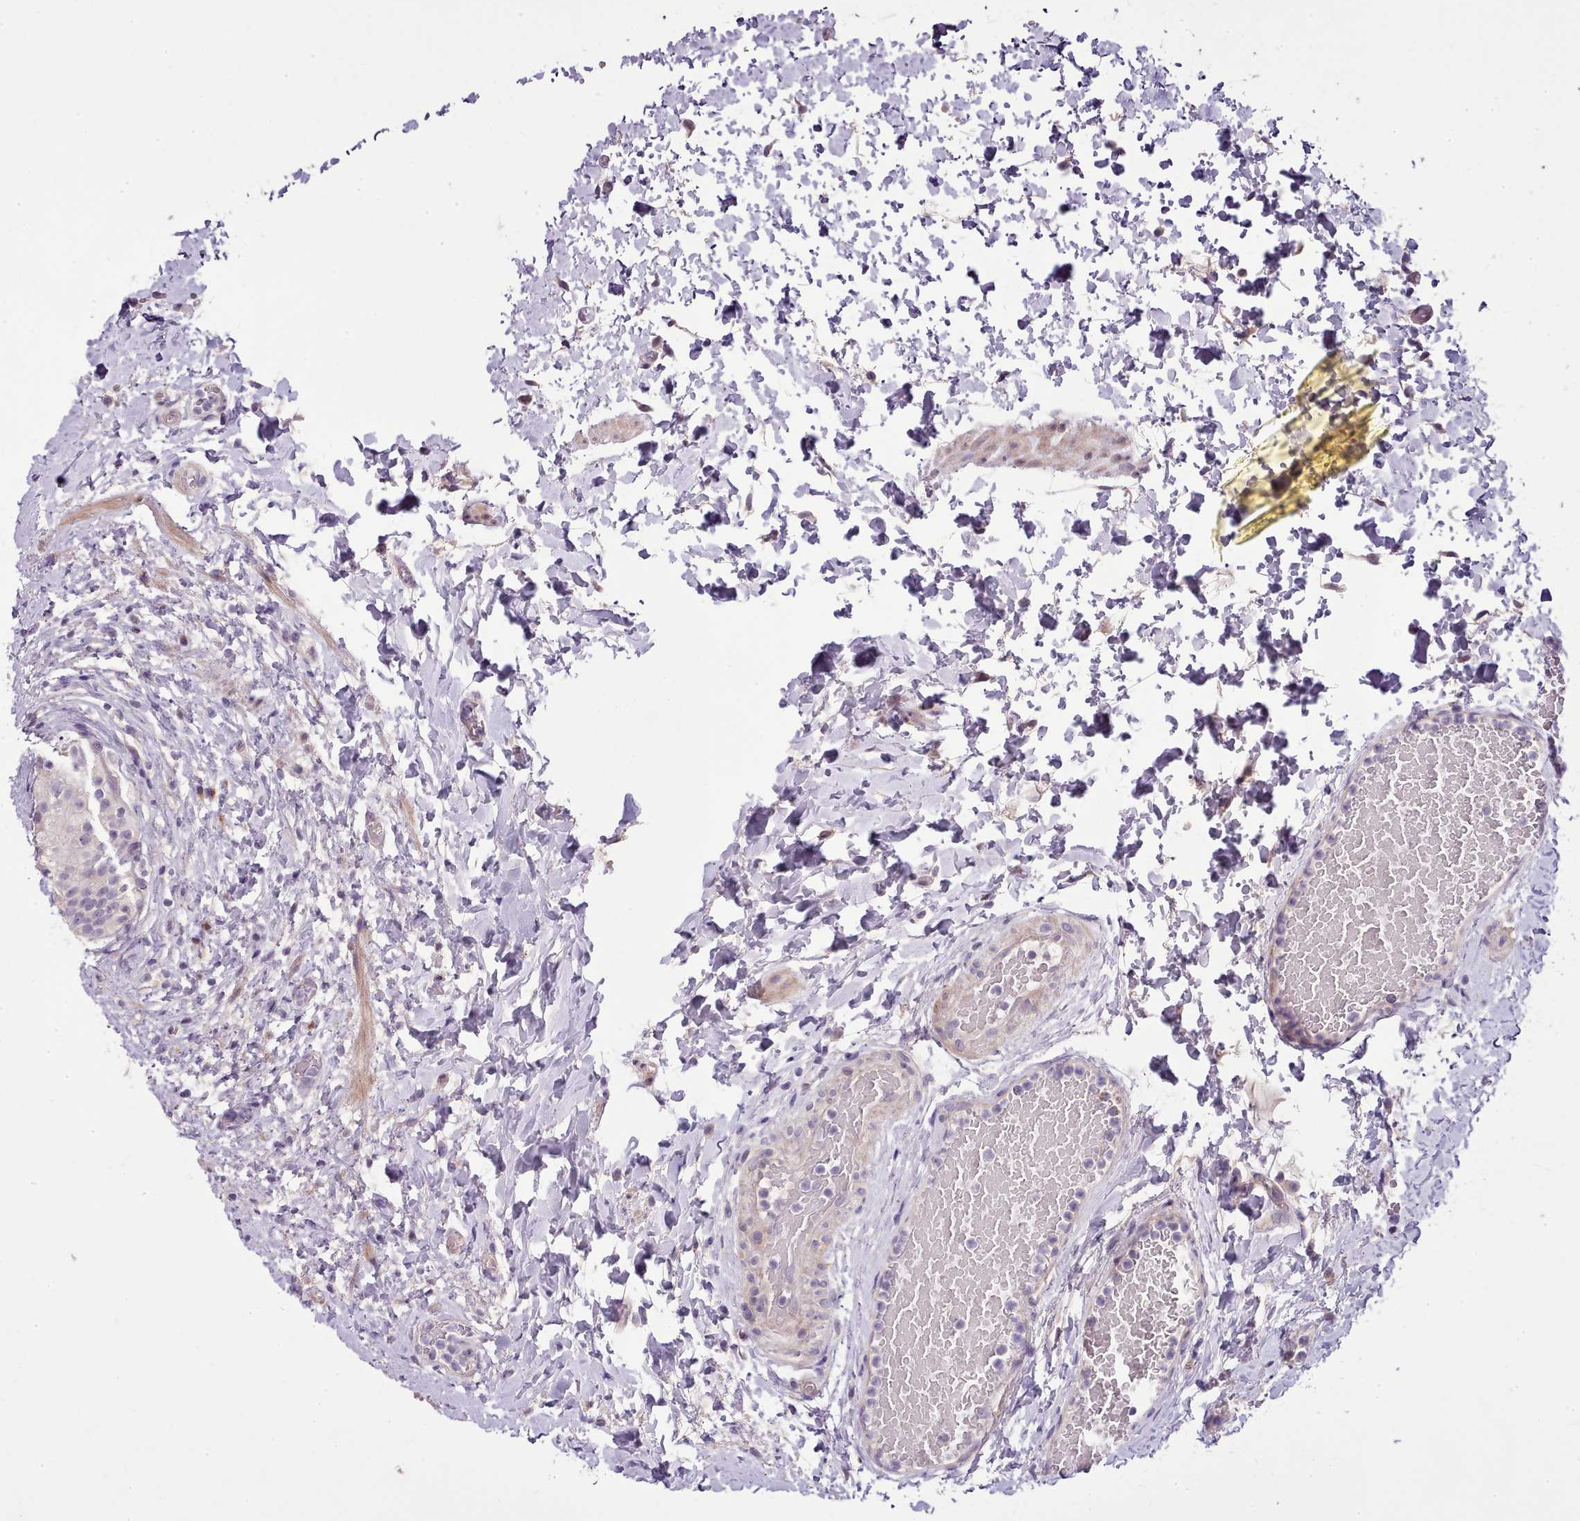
{"staining": {"intensity": "negative", "quantity": "none", "location": "none"}, "tissue": "urinary bladder", "cell_type": "Urothelial cells", "image_type": "normal", "snomed": [{"axis": "morphology", "description": "Normal tissue, NOS"}, {"axis": "topography", "description": "Urinary bladder"}], "caption": "This is a histopathology image of immunohistochemistry staining of unremarkable urinary bladder, which shows no positivity in urothelial cells. The staining was performed using DAB (3,3'-diaminobenzidine) to visualize the protein expression in brown, while the nuclei were stained in blue with hematoxylin (Magnification: 20x).", "gene": "SETX", "patient": {"sex": "female", "age": 27}}